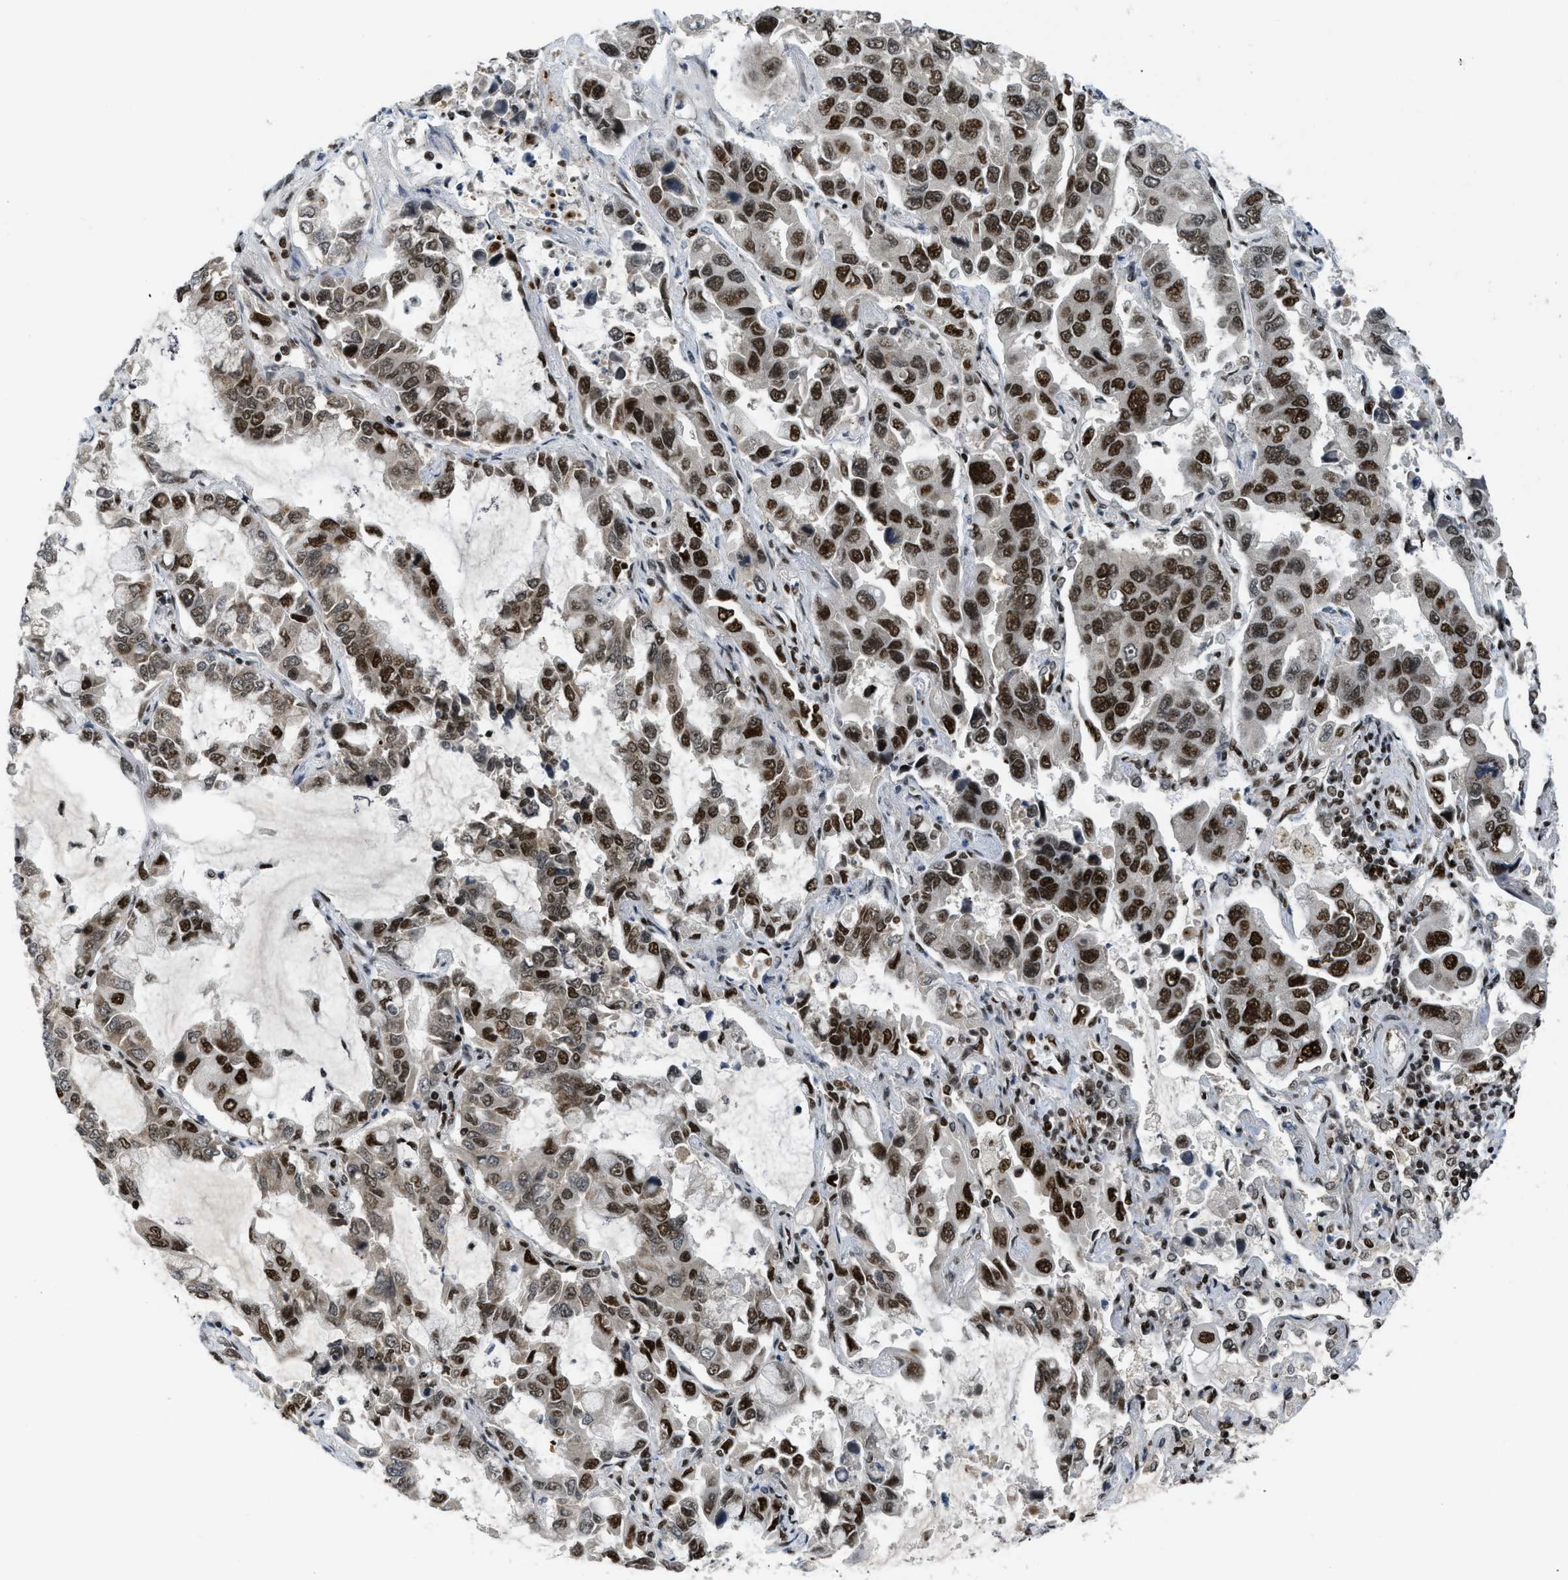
{"staining": {"intensity": "strong", "quantity": ">75%", "location": "nuclear"}, "tissue": "lung cancer", "cell_type": "Tumor cells", "image_type": "cancer", "snomed": [{"axis": "morphology", "description": "Adenocarcinoma, NOS"}, {"axis": "topography", "description": "Lung"}], "caption": "Immunohistochemistry staining of adenocarcinoma (lung), which shows high levels of strong nuclear positivity in about >75% of tumor cells indicating strong nuclear protein staining. The staining was performed using DAB (brown) for protein detection and nuclei were counterstained in hematoxylin (blue).", "gene": "RFX5", "patient": {"sex": "male", "age": 64}}